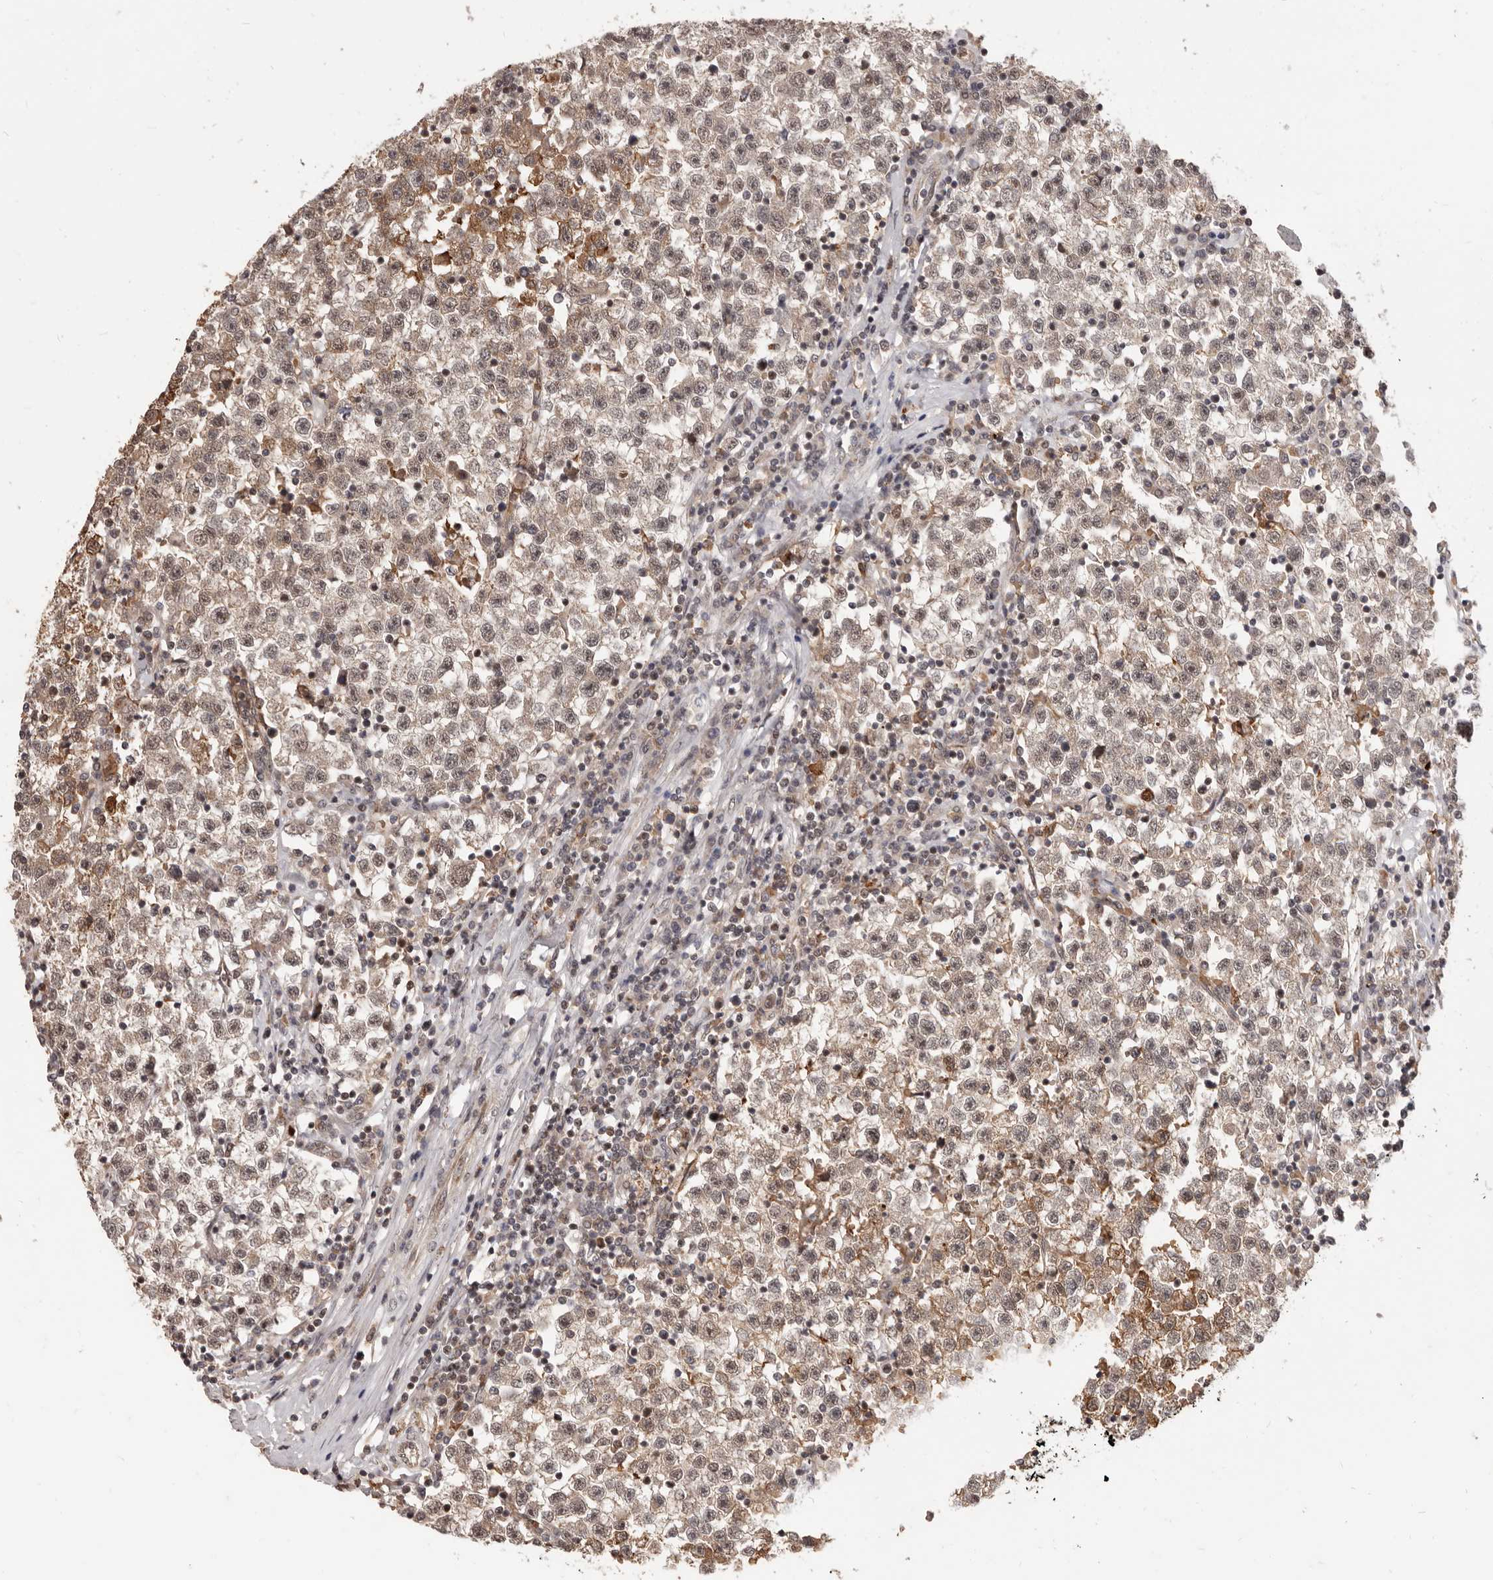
{"staining": {"intensity": "weak", "quantity": ">75%", "location": "cytoplasmic/membranous,nuclear"}, "tissue": "testis cancer", "cell_type": "Tumor cells", "image_type": "cancer", "snomed": [{"axis": "morphology", "description": "Seminoma, NOS"}, {"axis": "topography", "description": "Testis"}], "caption": "Immunohistochemistry (IHC) micrograph of human testis seminoma stained for a protein (brown), which displays low levels of weak cytoplasmic/membranous and nuclear positivity in approximately >75% of tumor cells.", "gene": "NCOA3", "patient": {"sex": "male", "age": 22}}